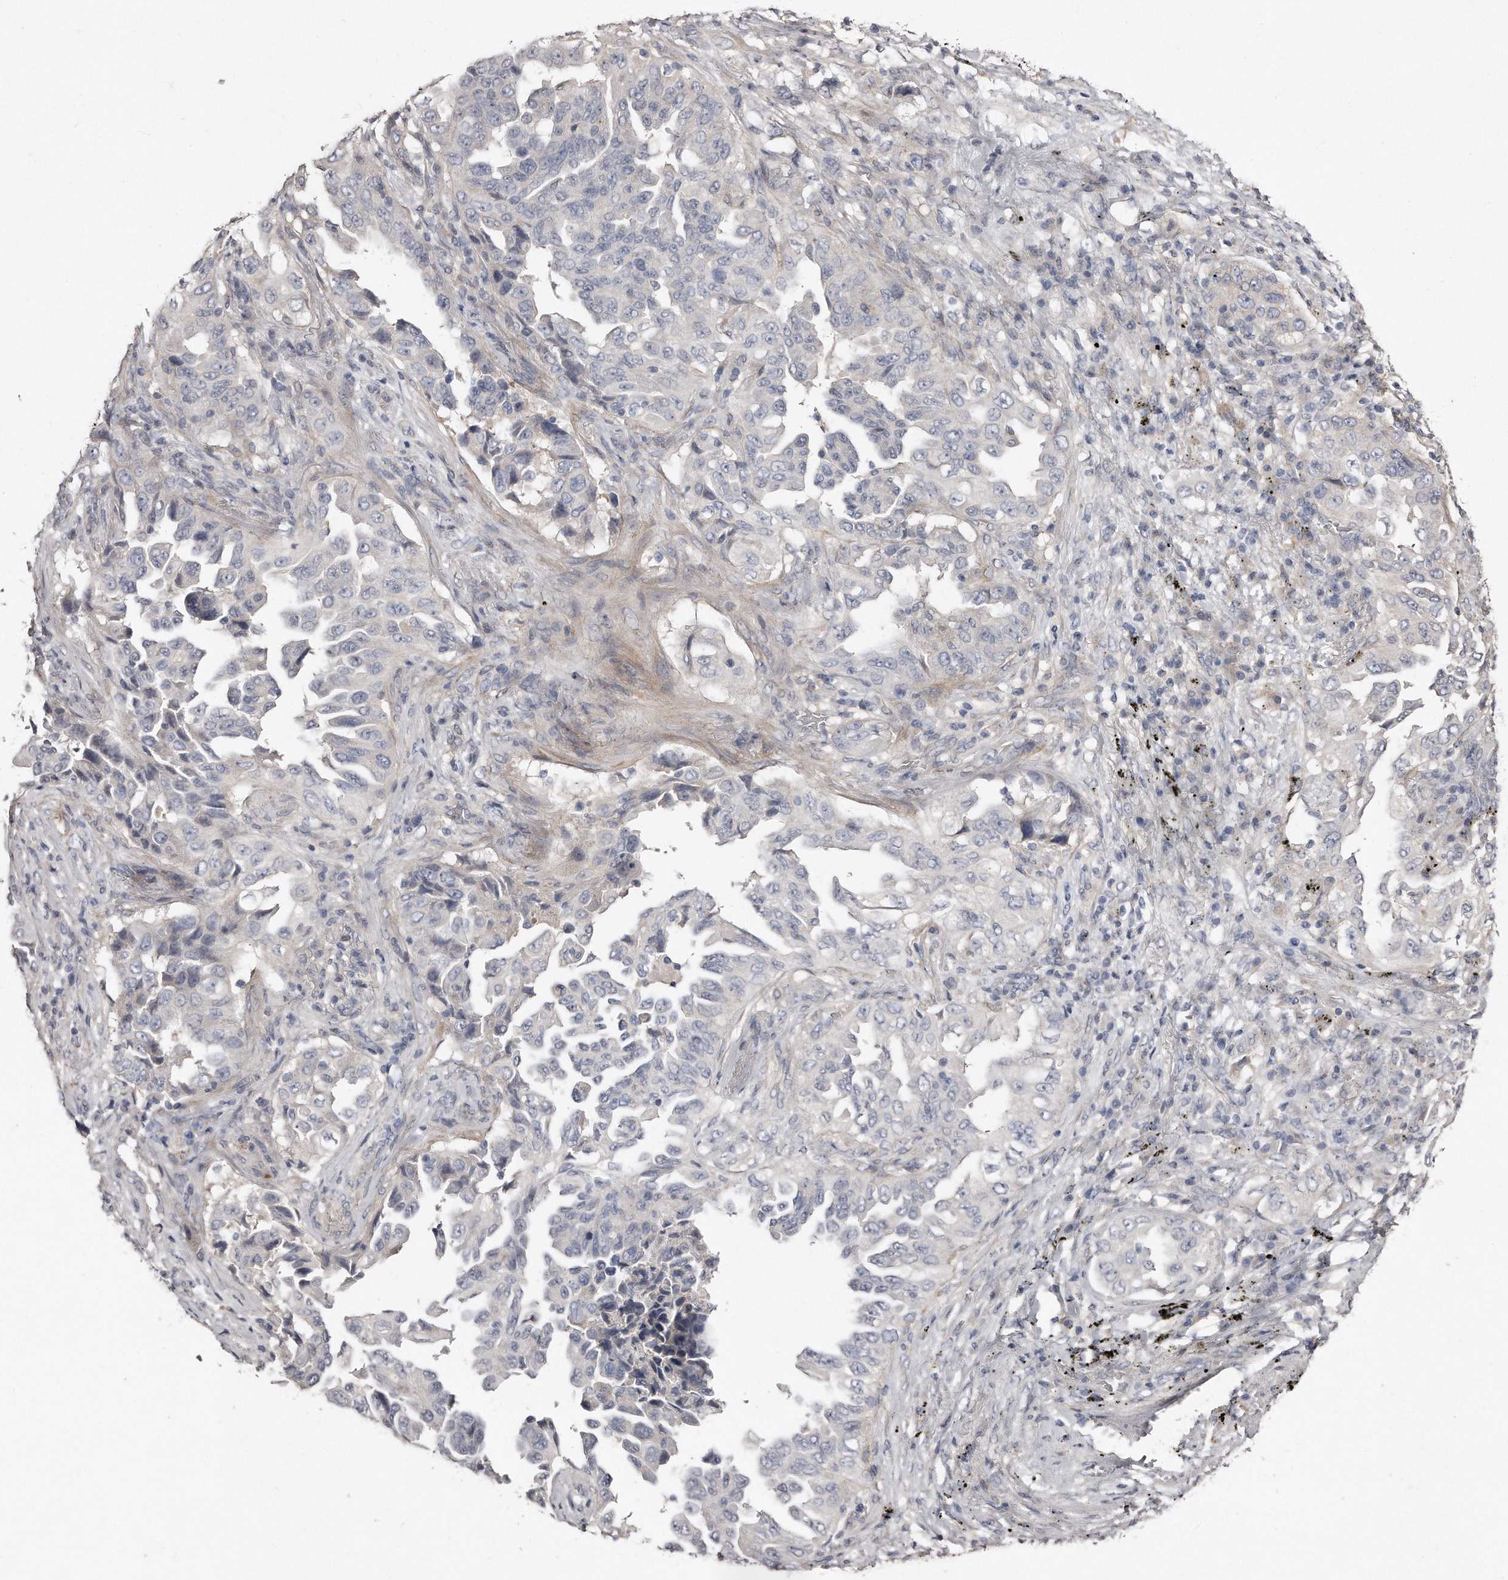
{"staining": {"intensity": "negative", "quantity": "none", "location": "none"}, "tissue": "lung cancer", "cell_type": "Tumor cells", "image_type": "cancer", "snomed": [{"axis": "morphology", "description": "Adenocarcinoma, NOS"}, {"axis": "topography", "description": "Lung"}], "caption": "Protein analysis of lung cancer shows no significant staining in tumor cells. (DAB (3,3'-diaminobenzidine) immunohistochemistry (IHC) with hematoxylin counter stain).", "gene": "LMOD1", "patient": {"sex": "female", "age": 51}}